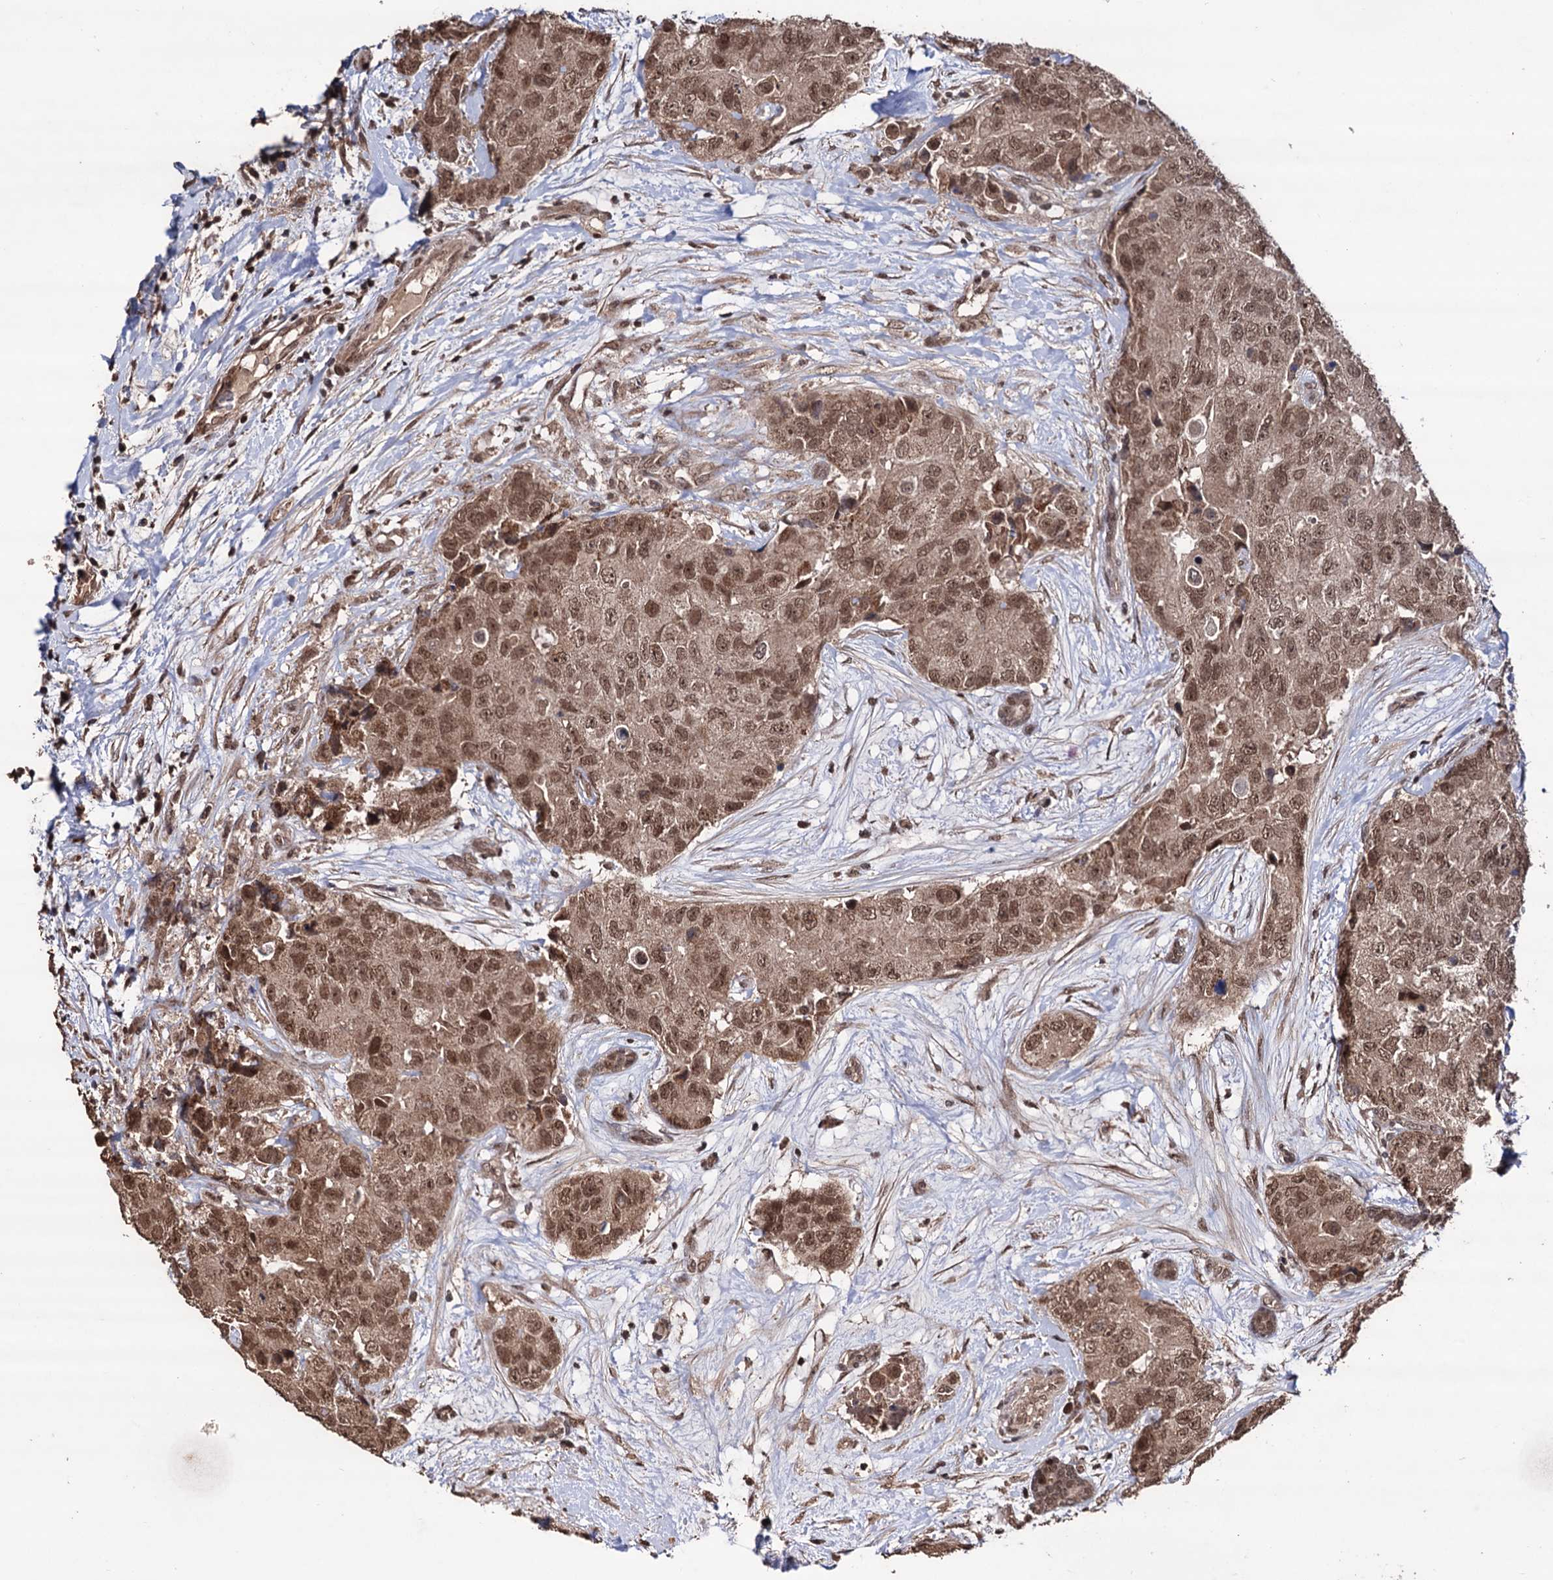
{"staining": {"intensity": "moderate", "quantity": ">75%", "location": "cytoplasmic/membranous,nuclear"}, "tissue": "breast cancer", "cell_type": "Tumor cells", "image_type": "cancer", "snomed": [{"axis": "morphology", "description": "Duct carcinoma"}, {"axis": "topography", "description": "Breast"}], "caption": "A brown stain labels moderate cytoplasmic/membranous and nuclear expression of a protein in breast infiltrating ductal carcinoma tumor cells.", "gene": "KLF5", "patient": {"sex": "female", "age": 62}}